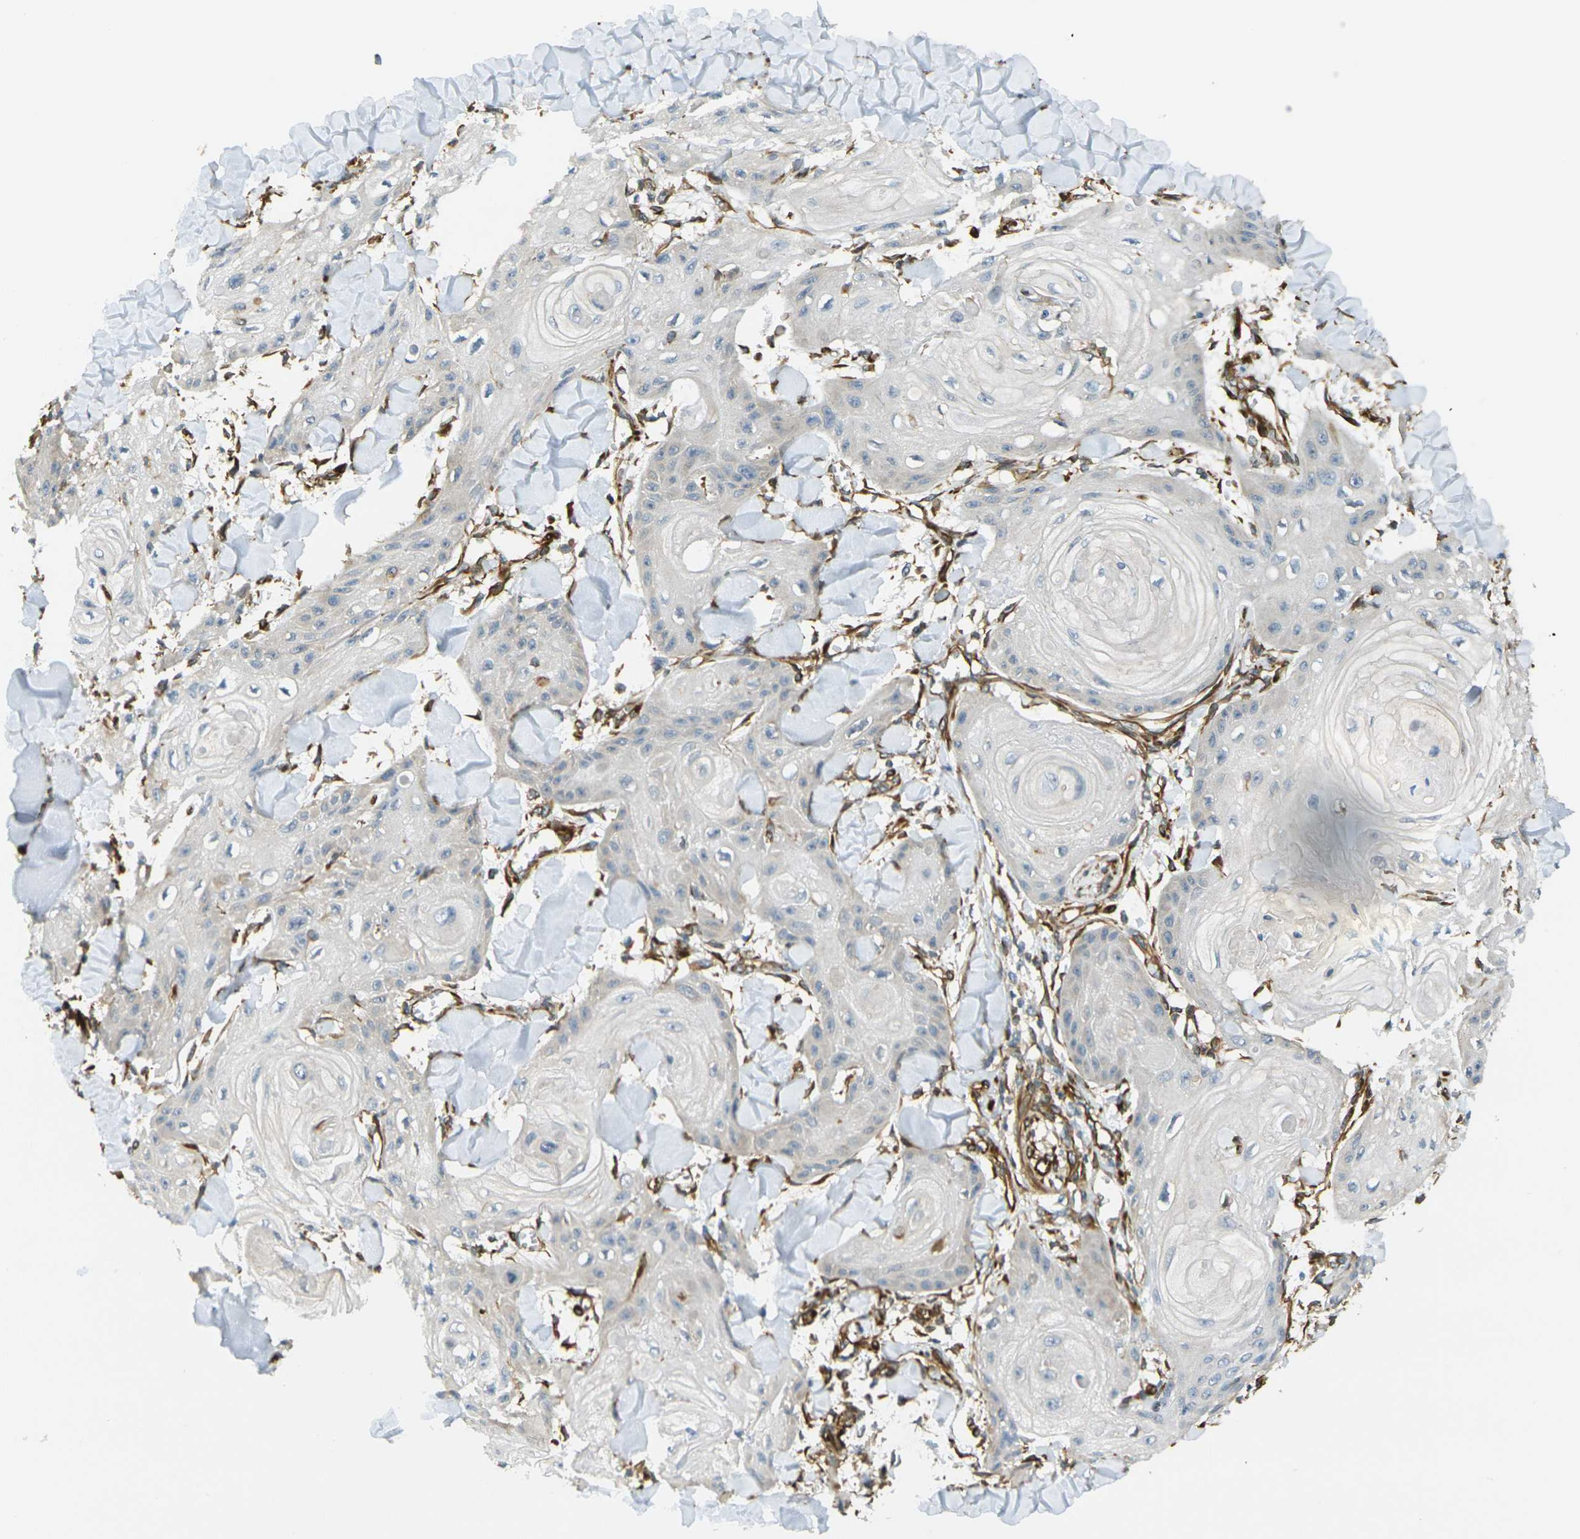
{"staining": {"intensity": "negative", "quantity": "none", "location": "none"}, "tissue": "skin cancer", "cell_type": "Tumor cells", "image_type": "cancer", "snomed": [{"axis": "morphology", "description": "Squamous cell carcinoma, NOS"}, {"axis": "topography", "description": "Skin"}], "caption": "Squamous cell carcinoma (skin) stained for a protein using IHC demonstrates no expression tumor cells.", "gene": "CYTH3", "patient": {"sex": "male", "age": 74}}